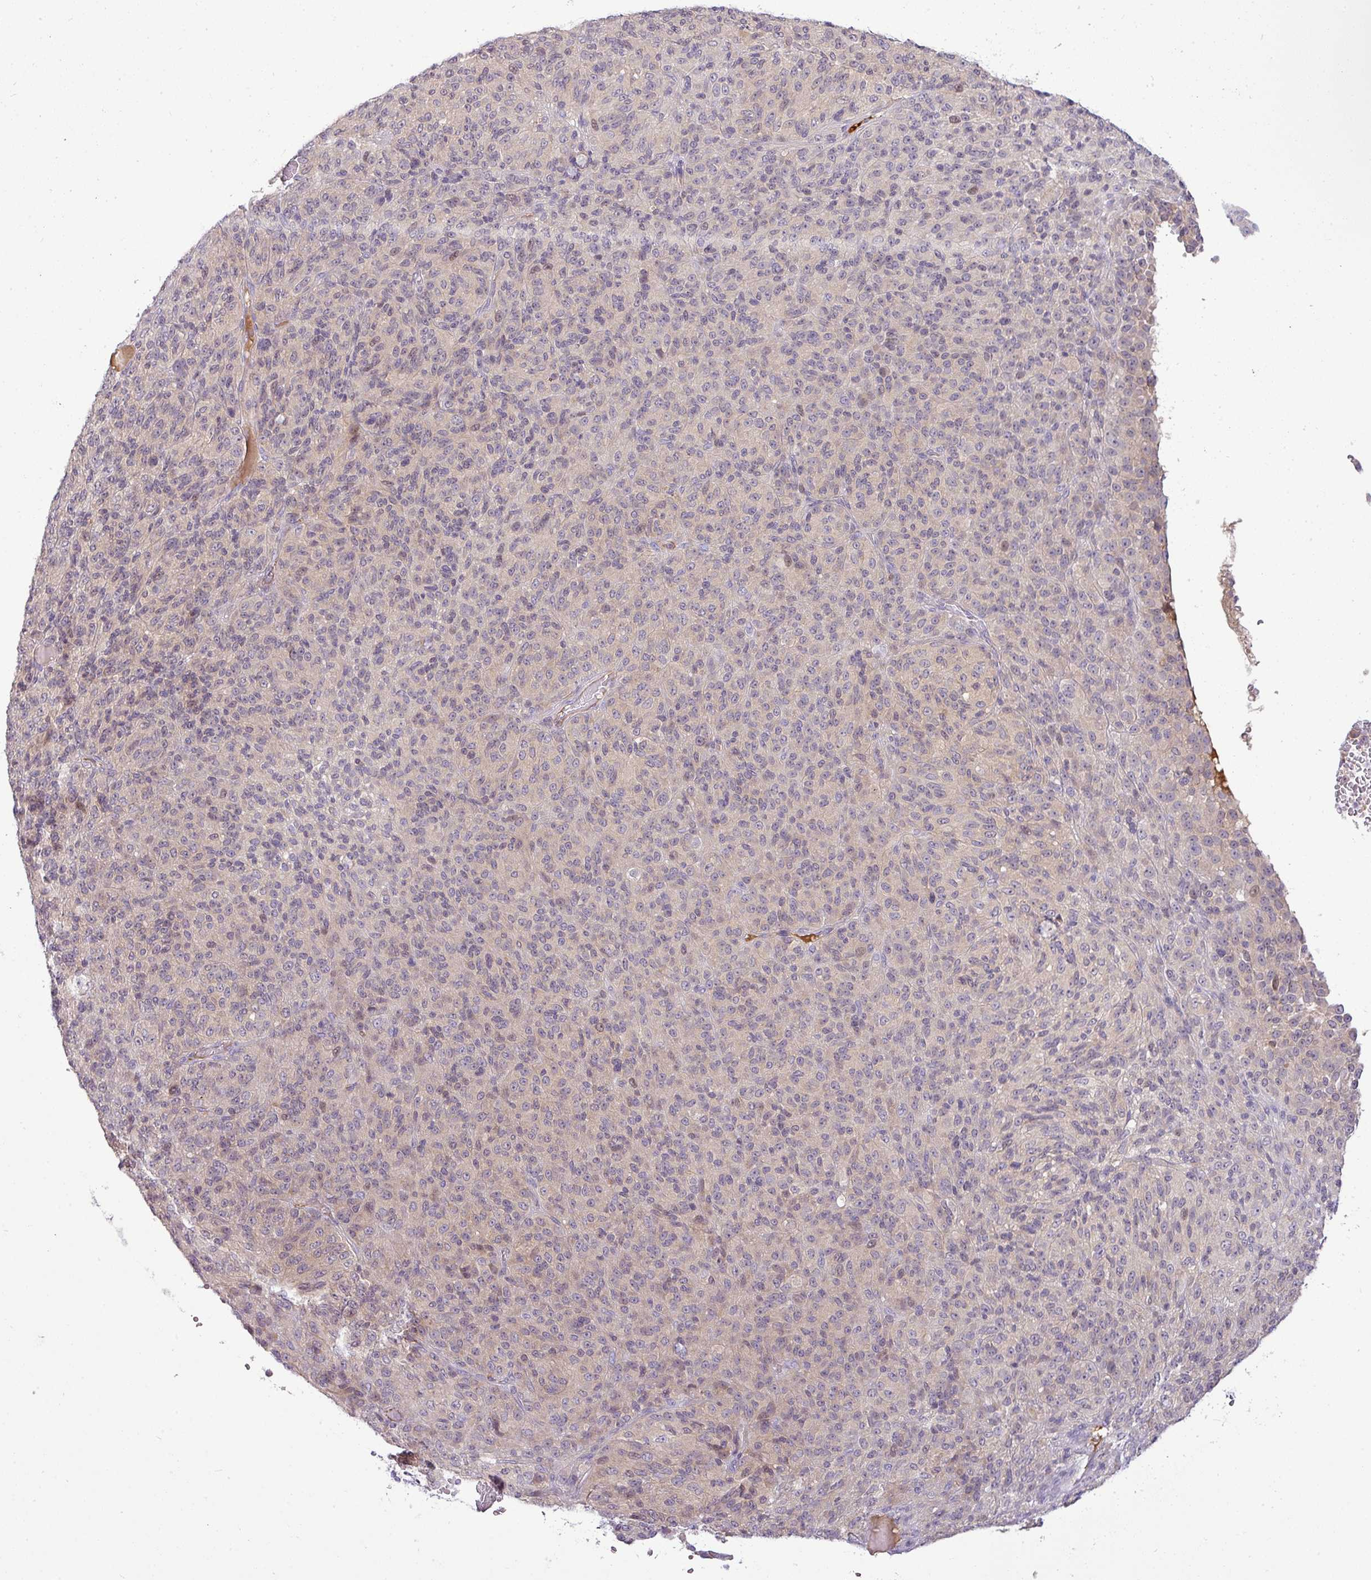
{"staining": {"intensity": "weak", "quantity": "<25%", "location": "nuclear"}, "tissue": "melanoma", "cell_type": "Tumor cells", "image_type": "cancer", "snomed": [{"axis": "morphology", "description": "Malignant melanoma, Metastatic site"}, {"axis": "topography", "description": "Brain"}], "caption": "High magnification brightfield microscopy of melanoma stained with DAB (3,3'-diaminobenzidine) (brown) and counterstained with hematoxylin (blue): tumor cells show no significant positivity.", "gene": "APOM", "patient": {"sex": "female", "age": 56}}